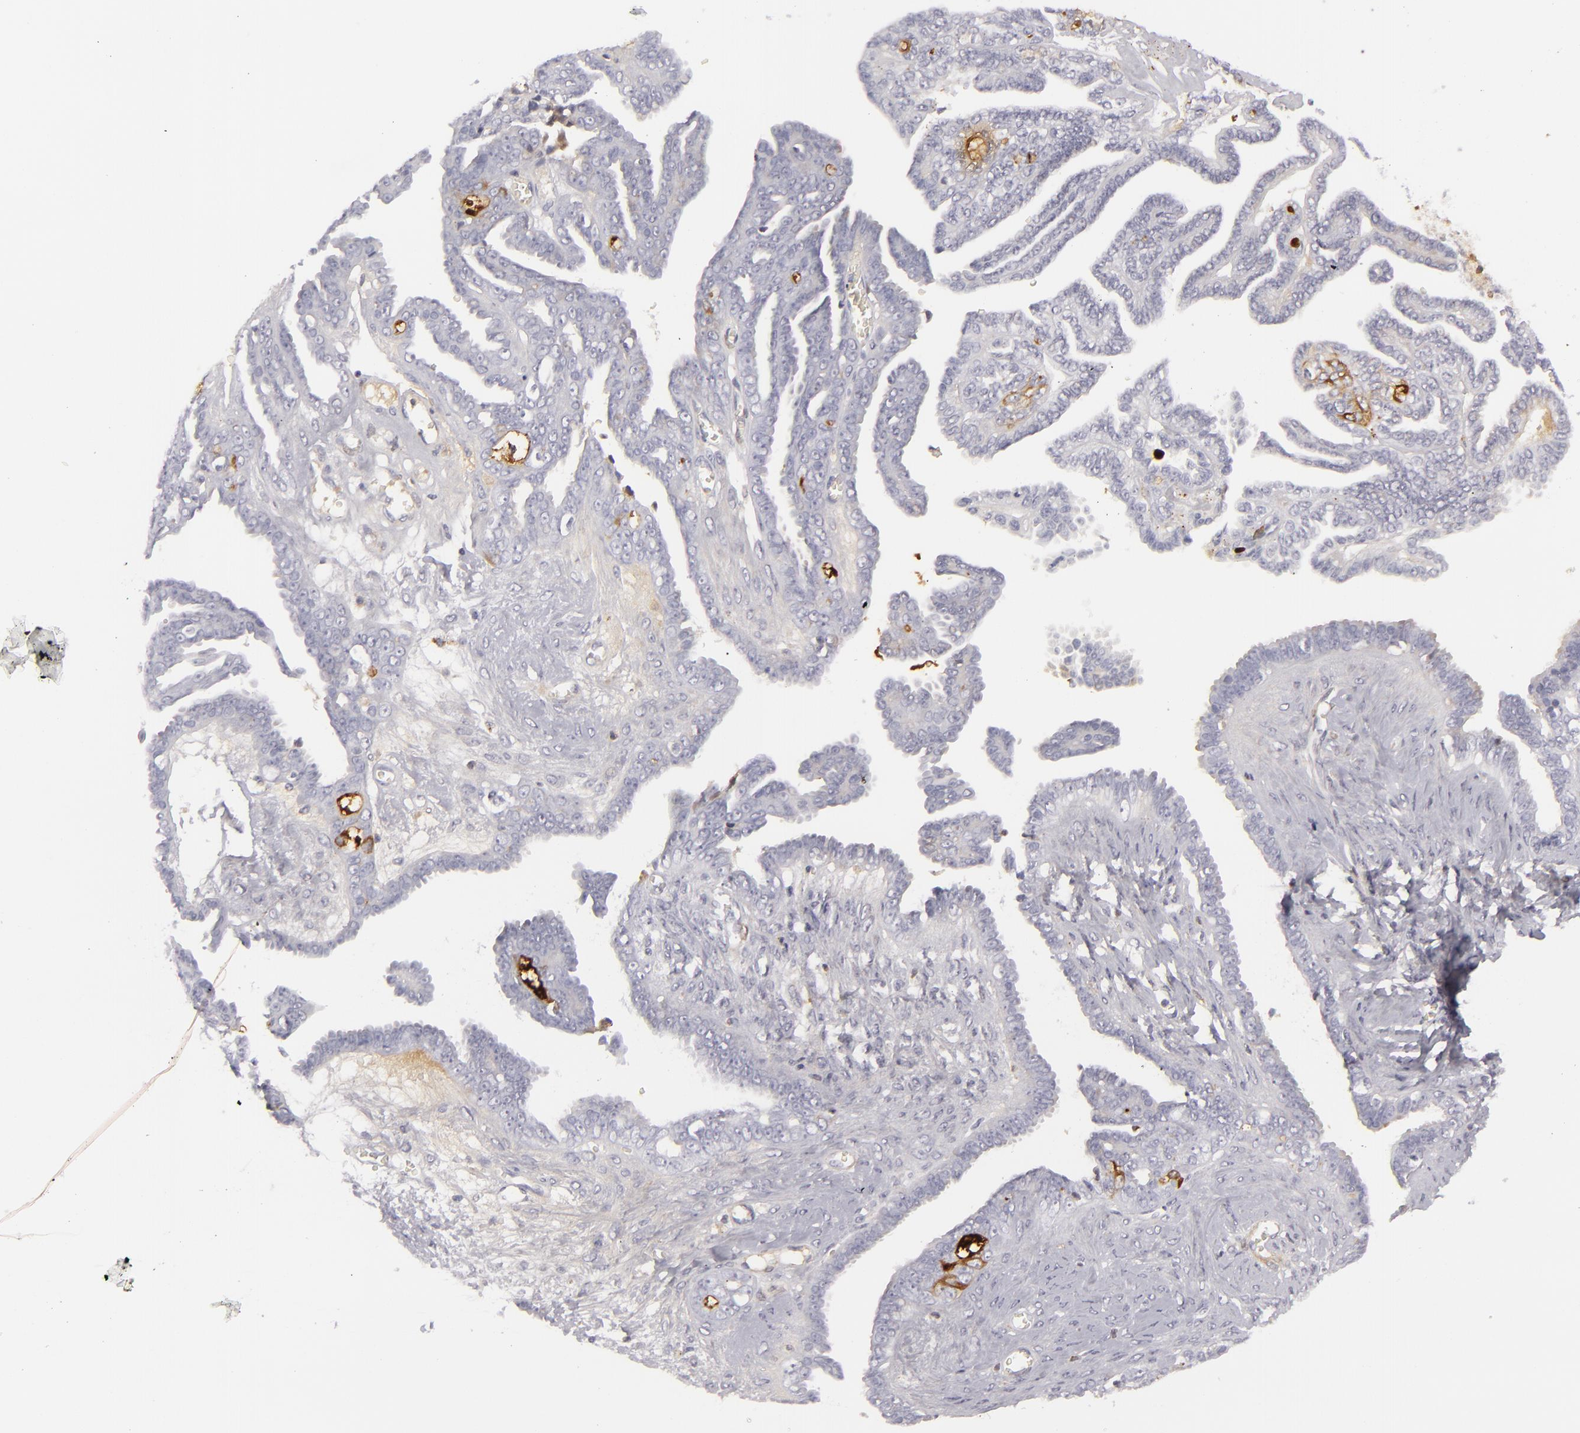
{"staining": {"intensity": "negative", "quantity": "none", "location": "none"}, "tissue": "ovarian cancer", "cell_type": "Tumor cells", "image_type": "cancer", "snomed": [{"axis": "morphology", "description": "Cystadenocarcinoma, serous, NOS"}, {"axis": "topography", "description": "Ovary"}], "caption": "IHC photomicrograph of human ovarian serous cystadenocarcinoma stained for a protein (brown), which shows no staining in tumor cells.", "gene": "C9", "patient": {"sex": "female", "age": 71}}